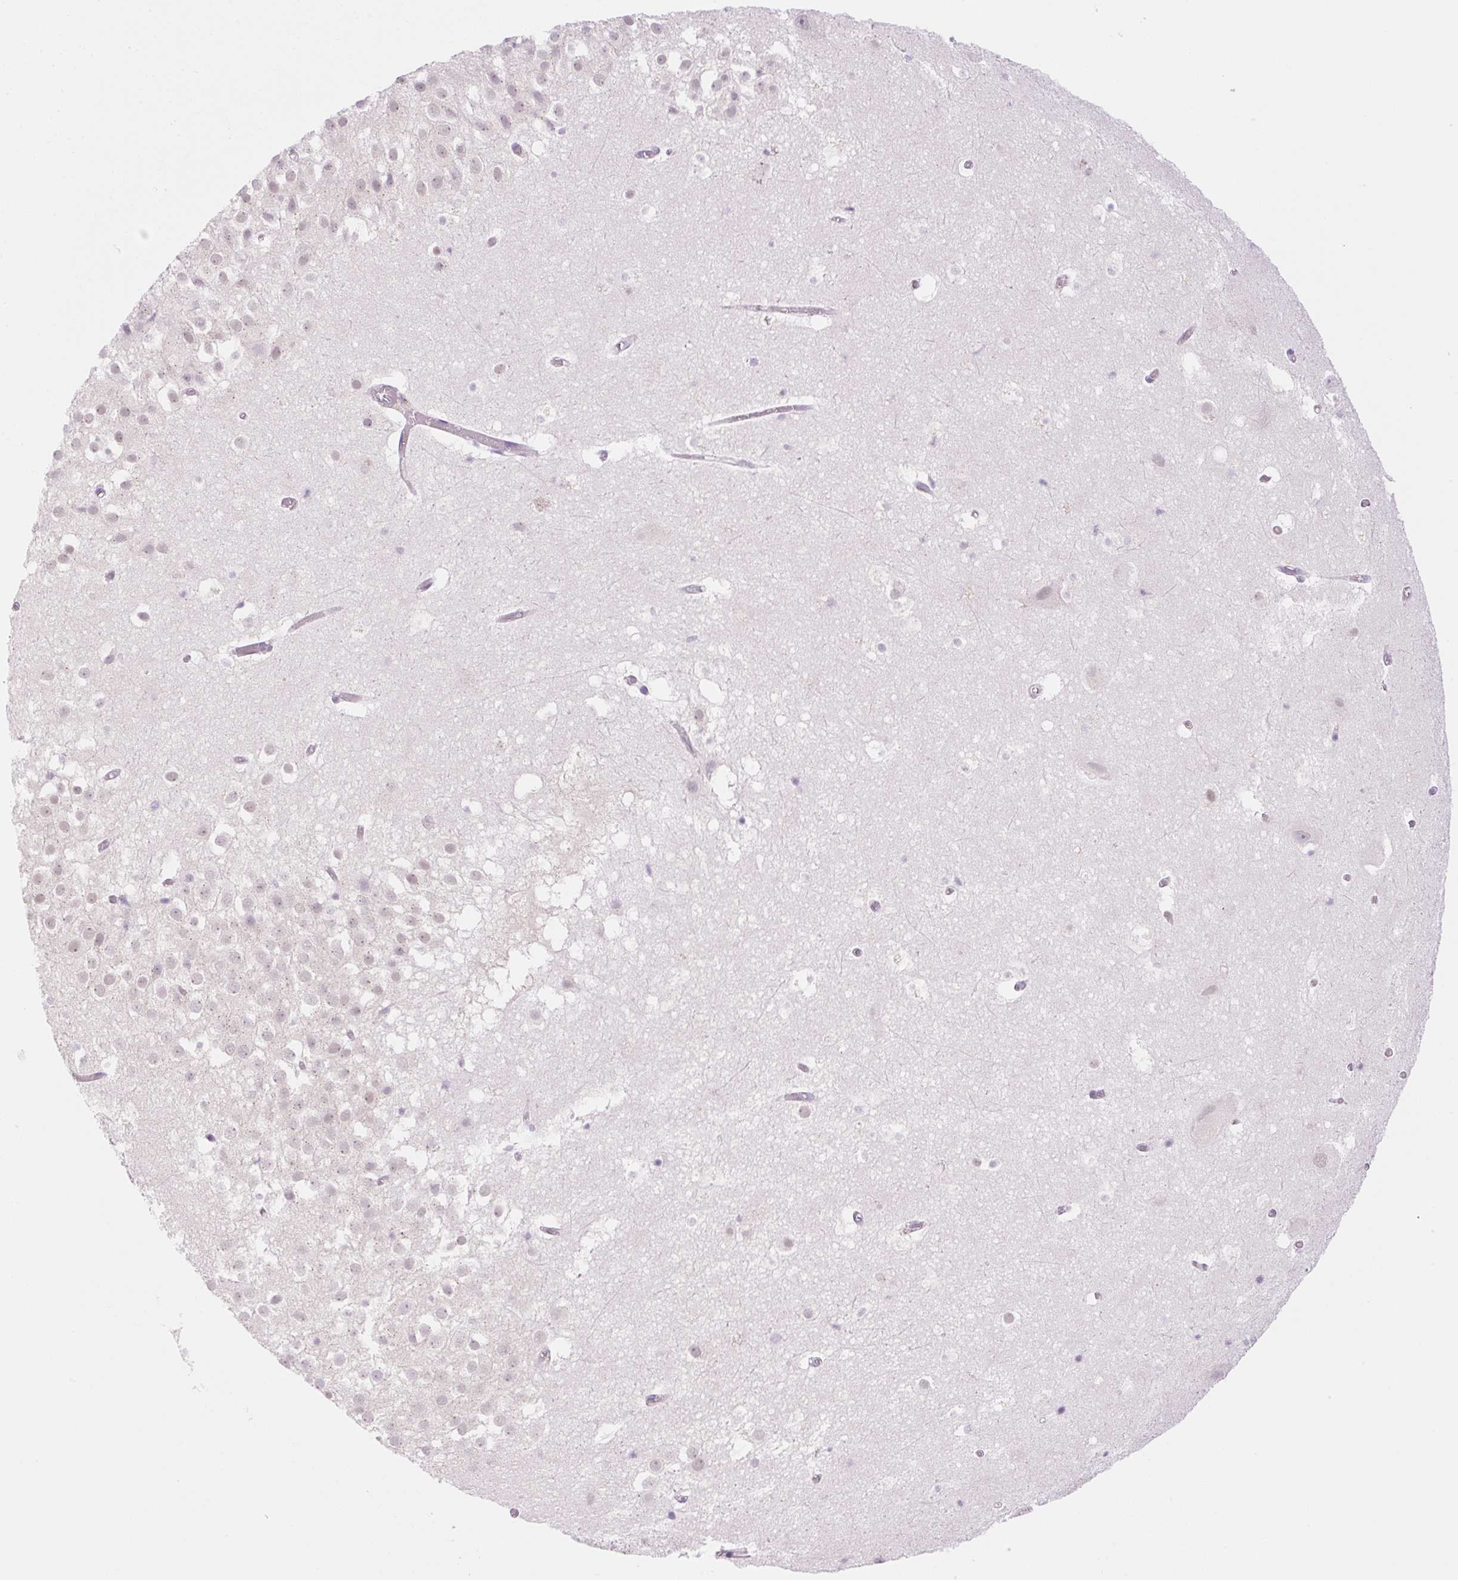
{"staining": {"intensity": "negative", "quantity": "none", "location": "none"}, "tissue": "hippocampus", "cell_type": "Glial cells", "image_type": "normal", "snomed": [{"axis": "morphology", "description": "Normal tissue, NOS"}, {"axis": "topography", "description": "Hippocampus"}], "caption": "This is a histopathology image of immunohistochemistry (IHC) staining of unremarkable hippocampus, which shows no expression in glial cells. The staining was performed using DAB (3,3'-diaminobenzidine) to visualize the protein expression in brown, while the nuclei were stained in blue with hematoxylin (Magnification: 20x).", "gene": "SPRYD4", "patient": {"sex": "female", "age": 52}}